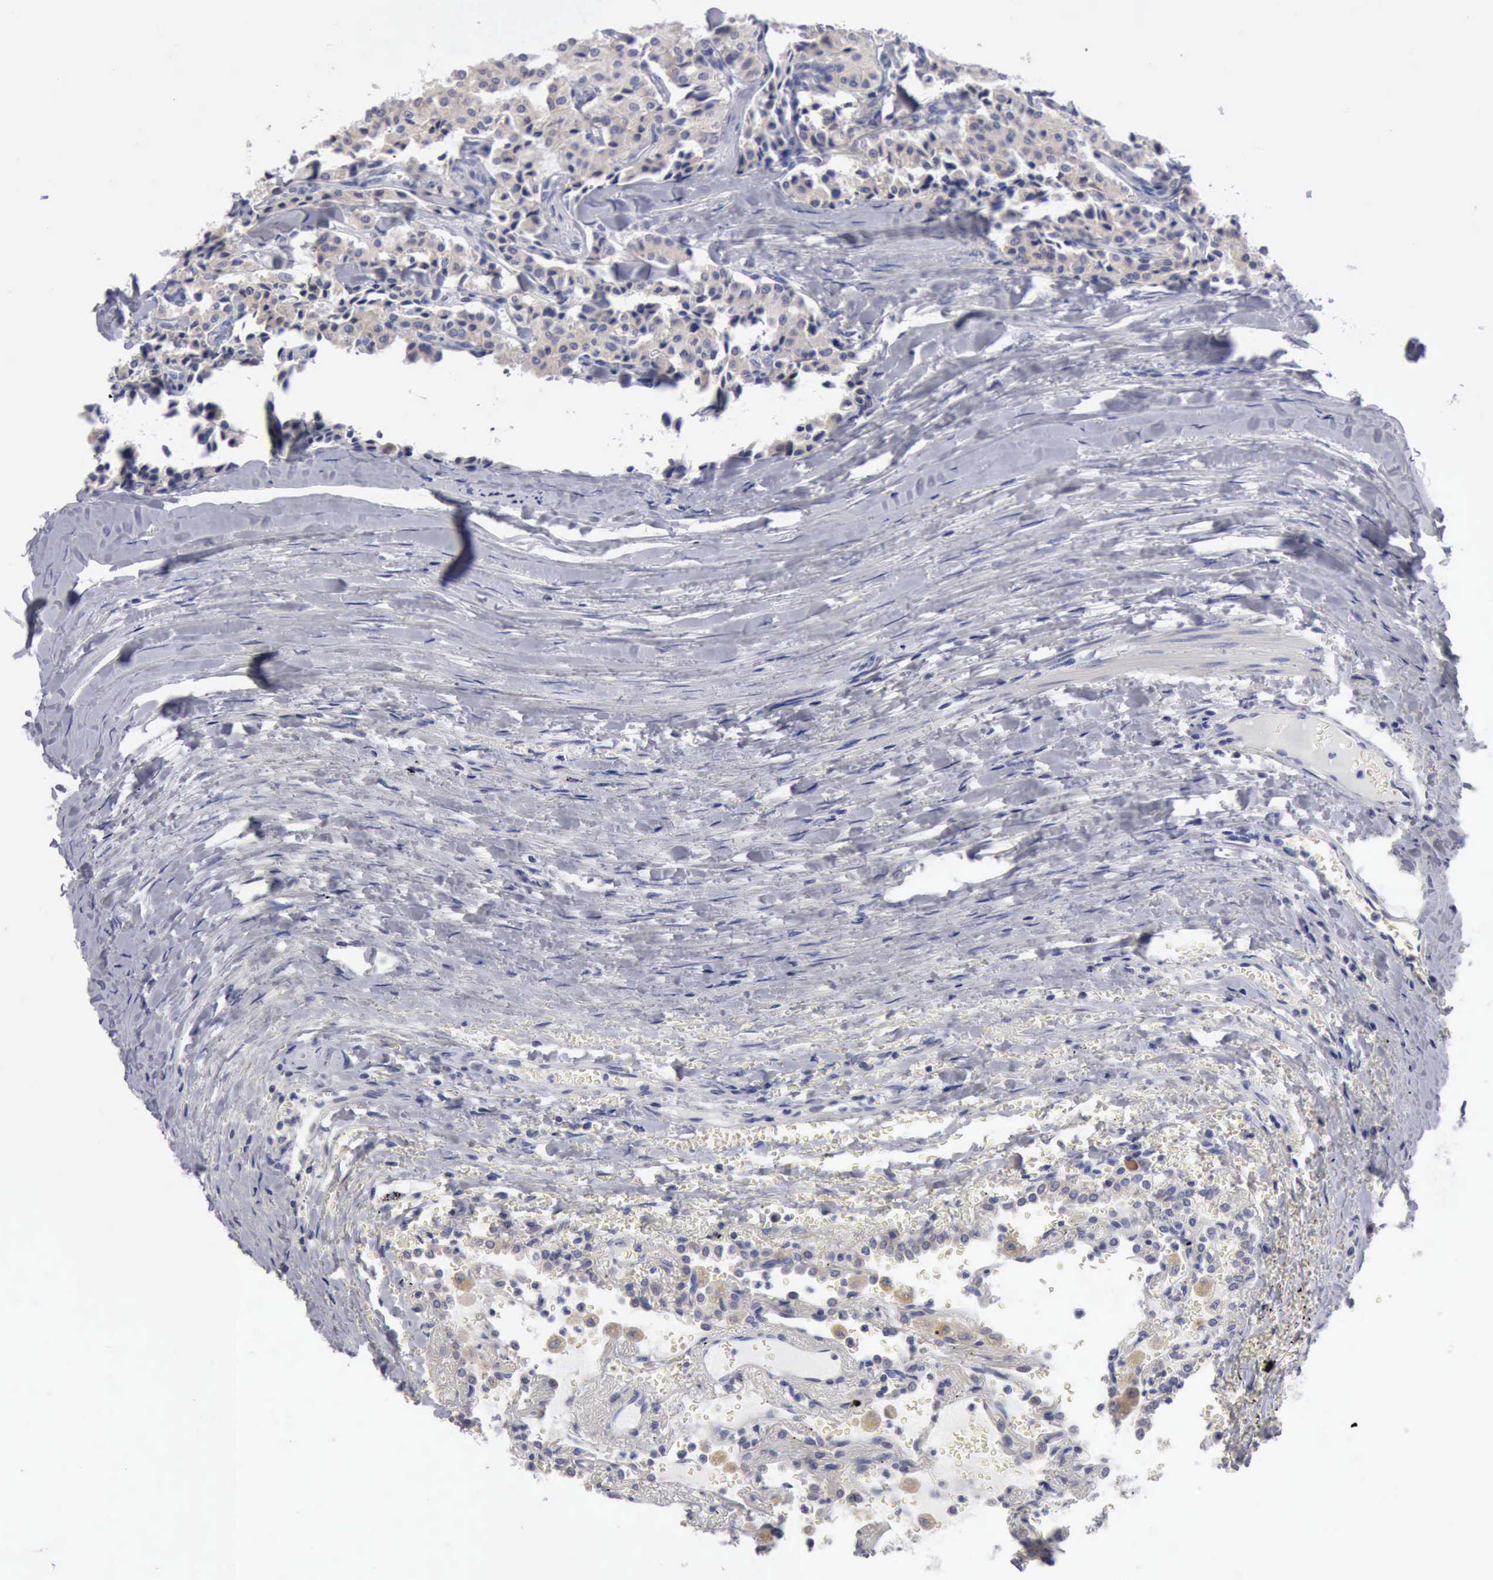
{"staining": {"intensity": "weak", "quantity": "25%-75%", "location": "cytoplasmic/membranous"}, "tissue": "carcinoid", "cell_type": "Tumor cells", "image_type": "cancer", "snomed": [{"axis": "morphology", "description": "Carcinoid, malignant, NOS"}, {"axis": "topography", "description": "Bronchus"}], "caption": "Malignant carcinoid stained for a protein (brown) demonstrates weak cytoplasmic/membranous positive expression in approximately 25%-75% of tumor cells.", "gene": "TXLNG", "patient": {"sex": "male", "age": 55}}